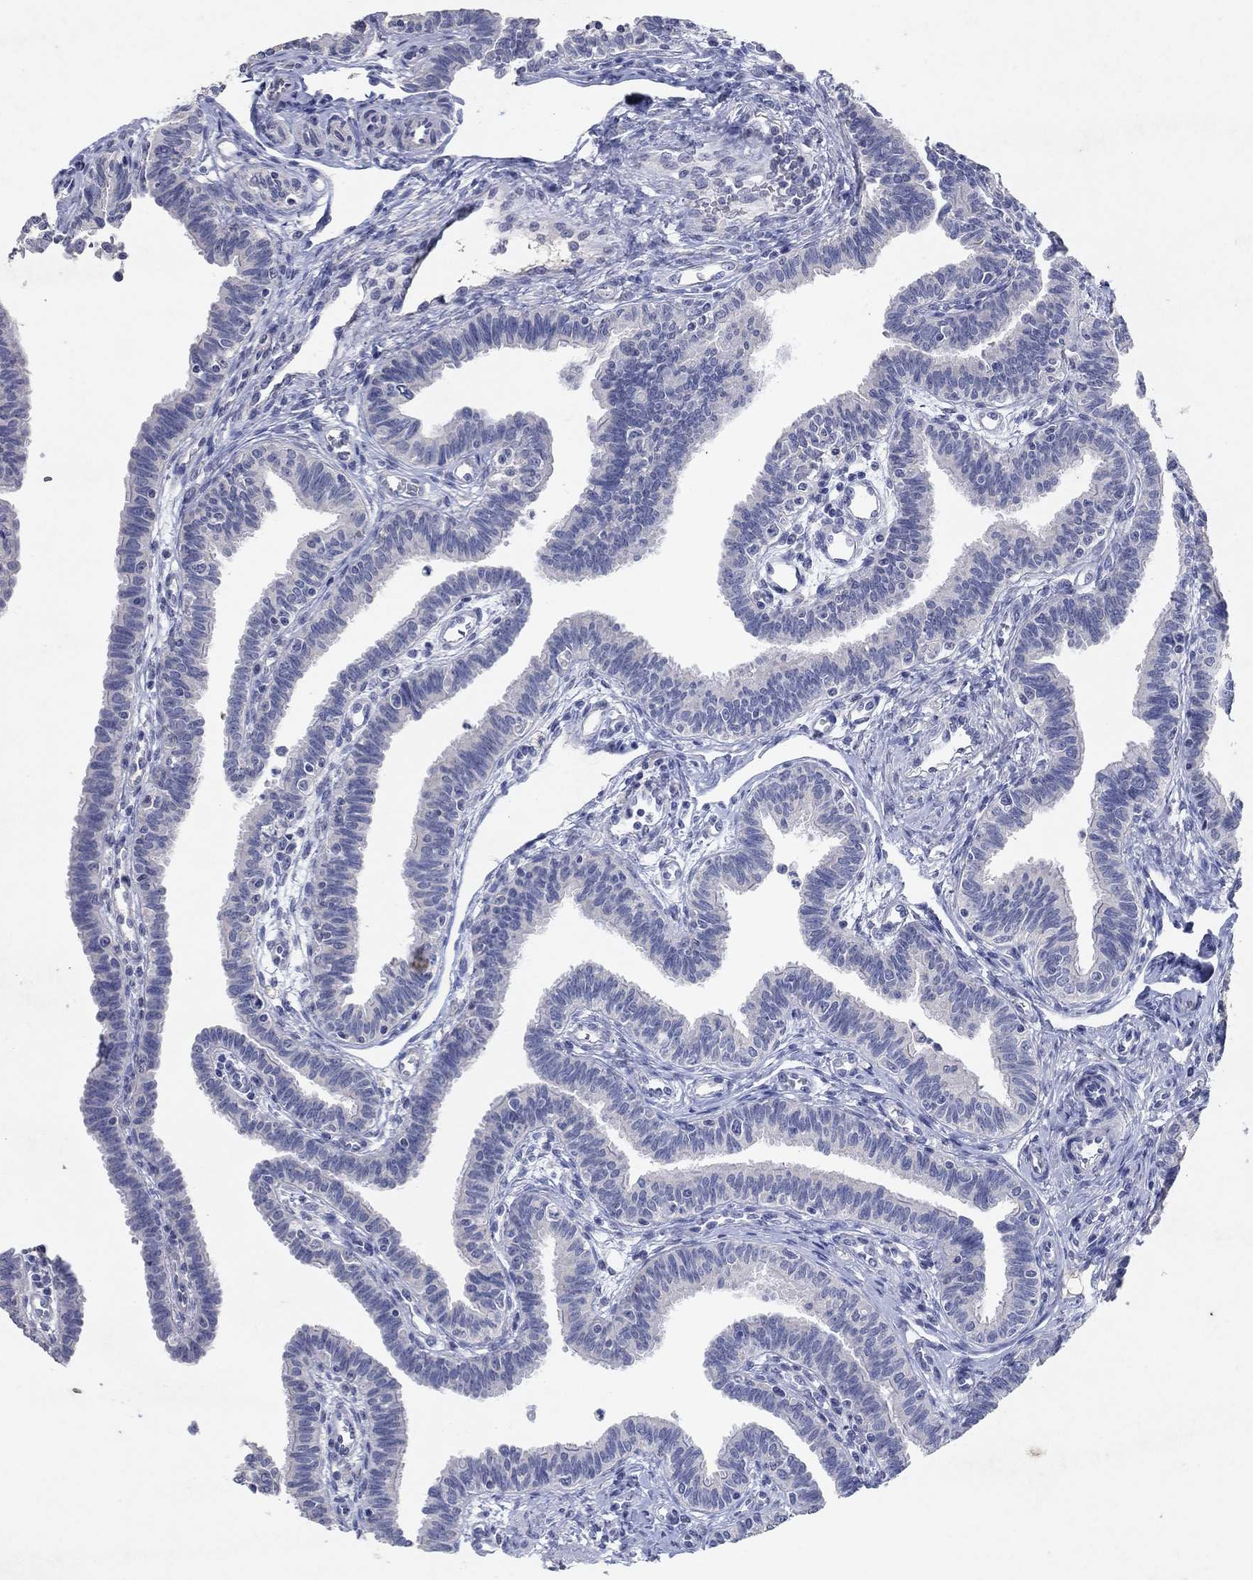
{"staining": {"intensity": "negative", "quantity": "none", "location": "none"}, "tissue": "fallopian tube", "cell_type": "Glandular cells", "image_type": "normal", "snomed": [{"axis": "morphology", "description": "Normal tissue, NOS"}, {"axis": "topography", "description": "Fallopian tube"}], "caption": "Immunohistochemistry (IHC) of unremarkable fallopian tube reveals no staining in glandular cells.", "gene": "KRT40", "patient": {"sex": "female", "age": 36}}